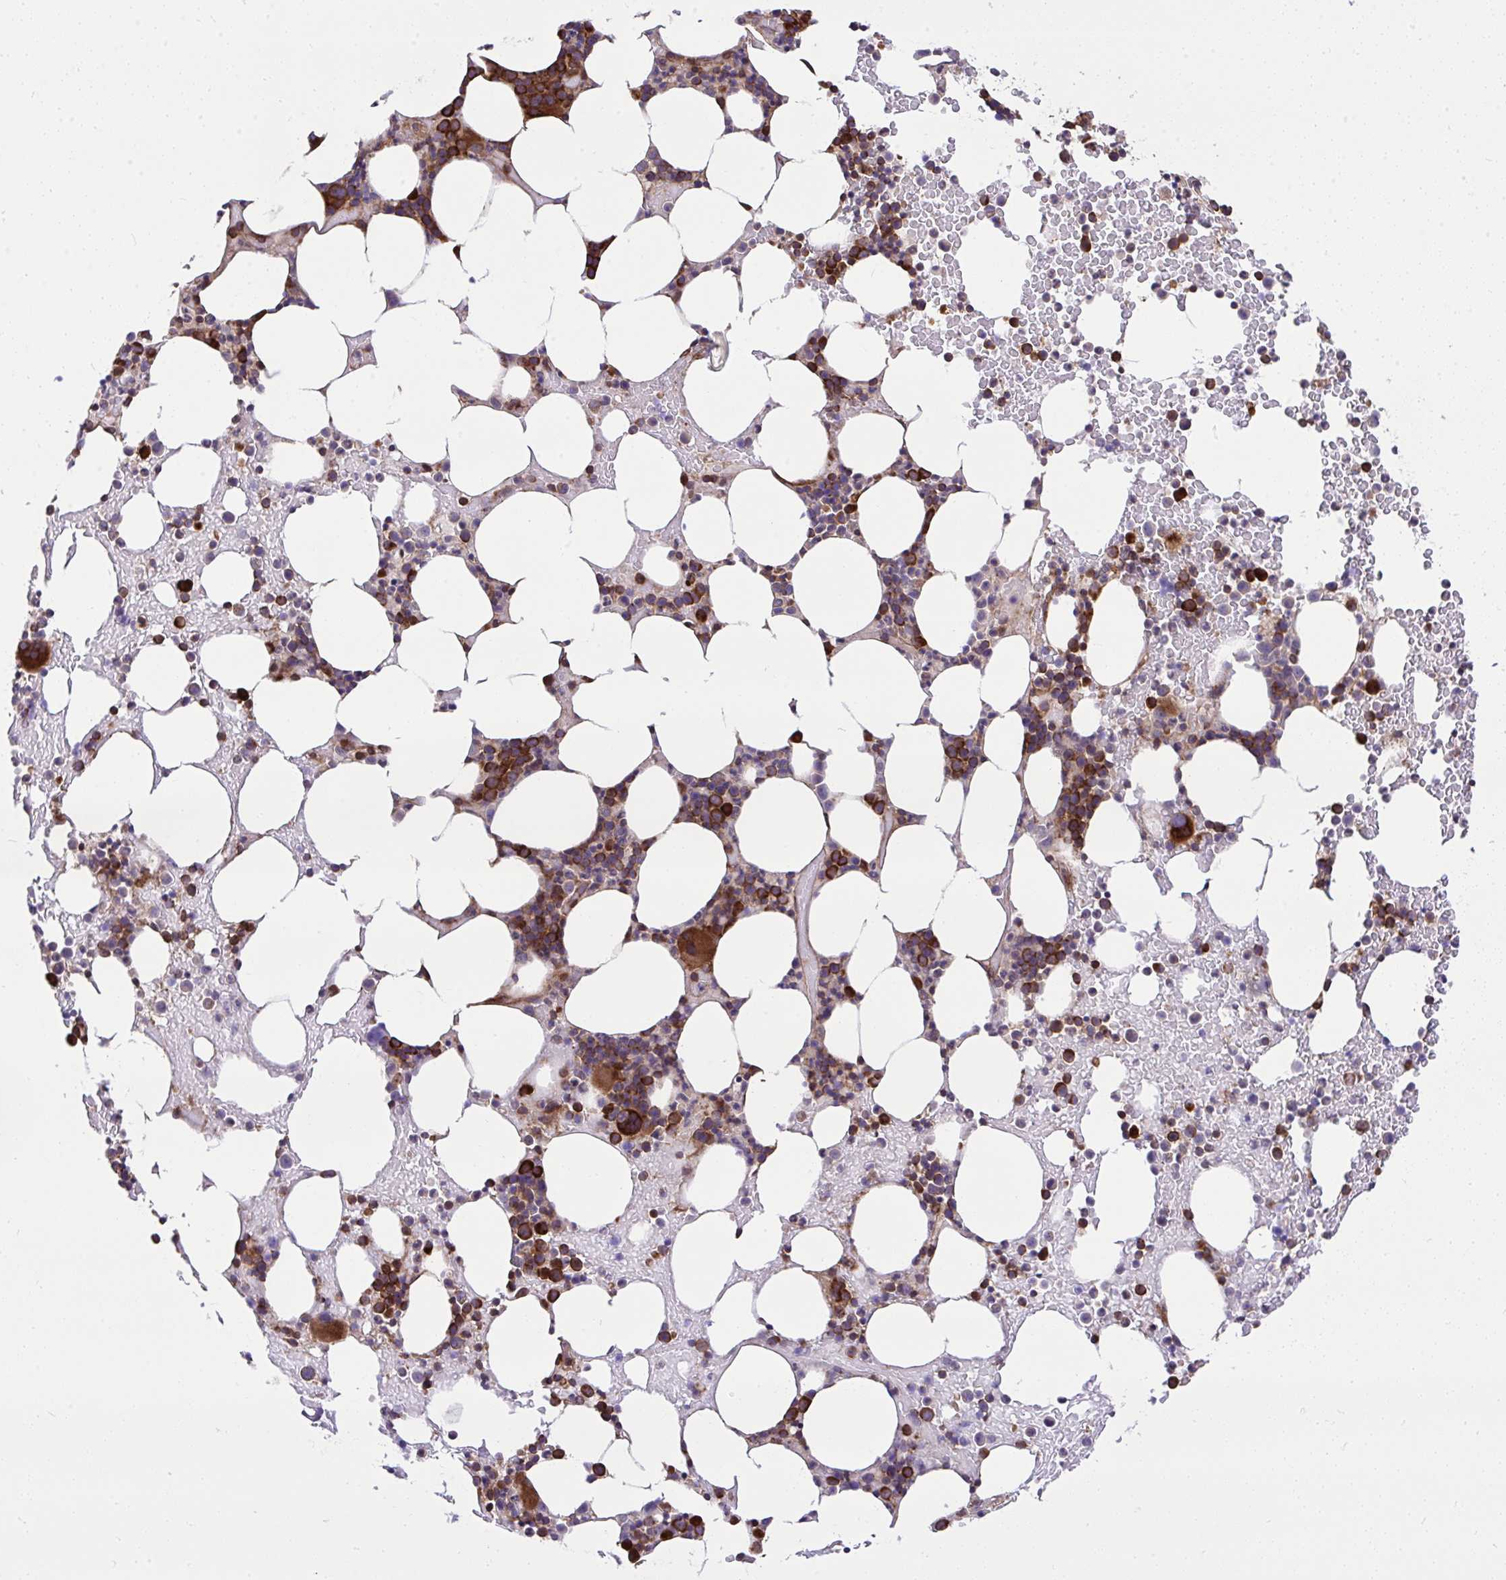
{"staining": {"intensity": "strong", "quantity": "25%-75%", "location": "cytoplasmic/membranous"}, "tissue": "bone marrow", "cell_type": "Hematopoietic cells", "image_type": "normal", "snomed": [{"axis": "morphology", "description": "Normal tissue, NOS"}, {"axis": "topography", "description": "Bone marrow"}], "caption": "The photomicrograph exhibits a brown stain indicating the presence of a protein in the cytoplasmic/membranous of hematopoietic cells in bone marrow.", "gene": "NMNAT3", "patient": {"sex": "female", "age": 62}}